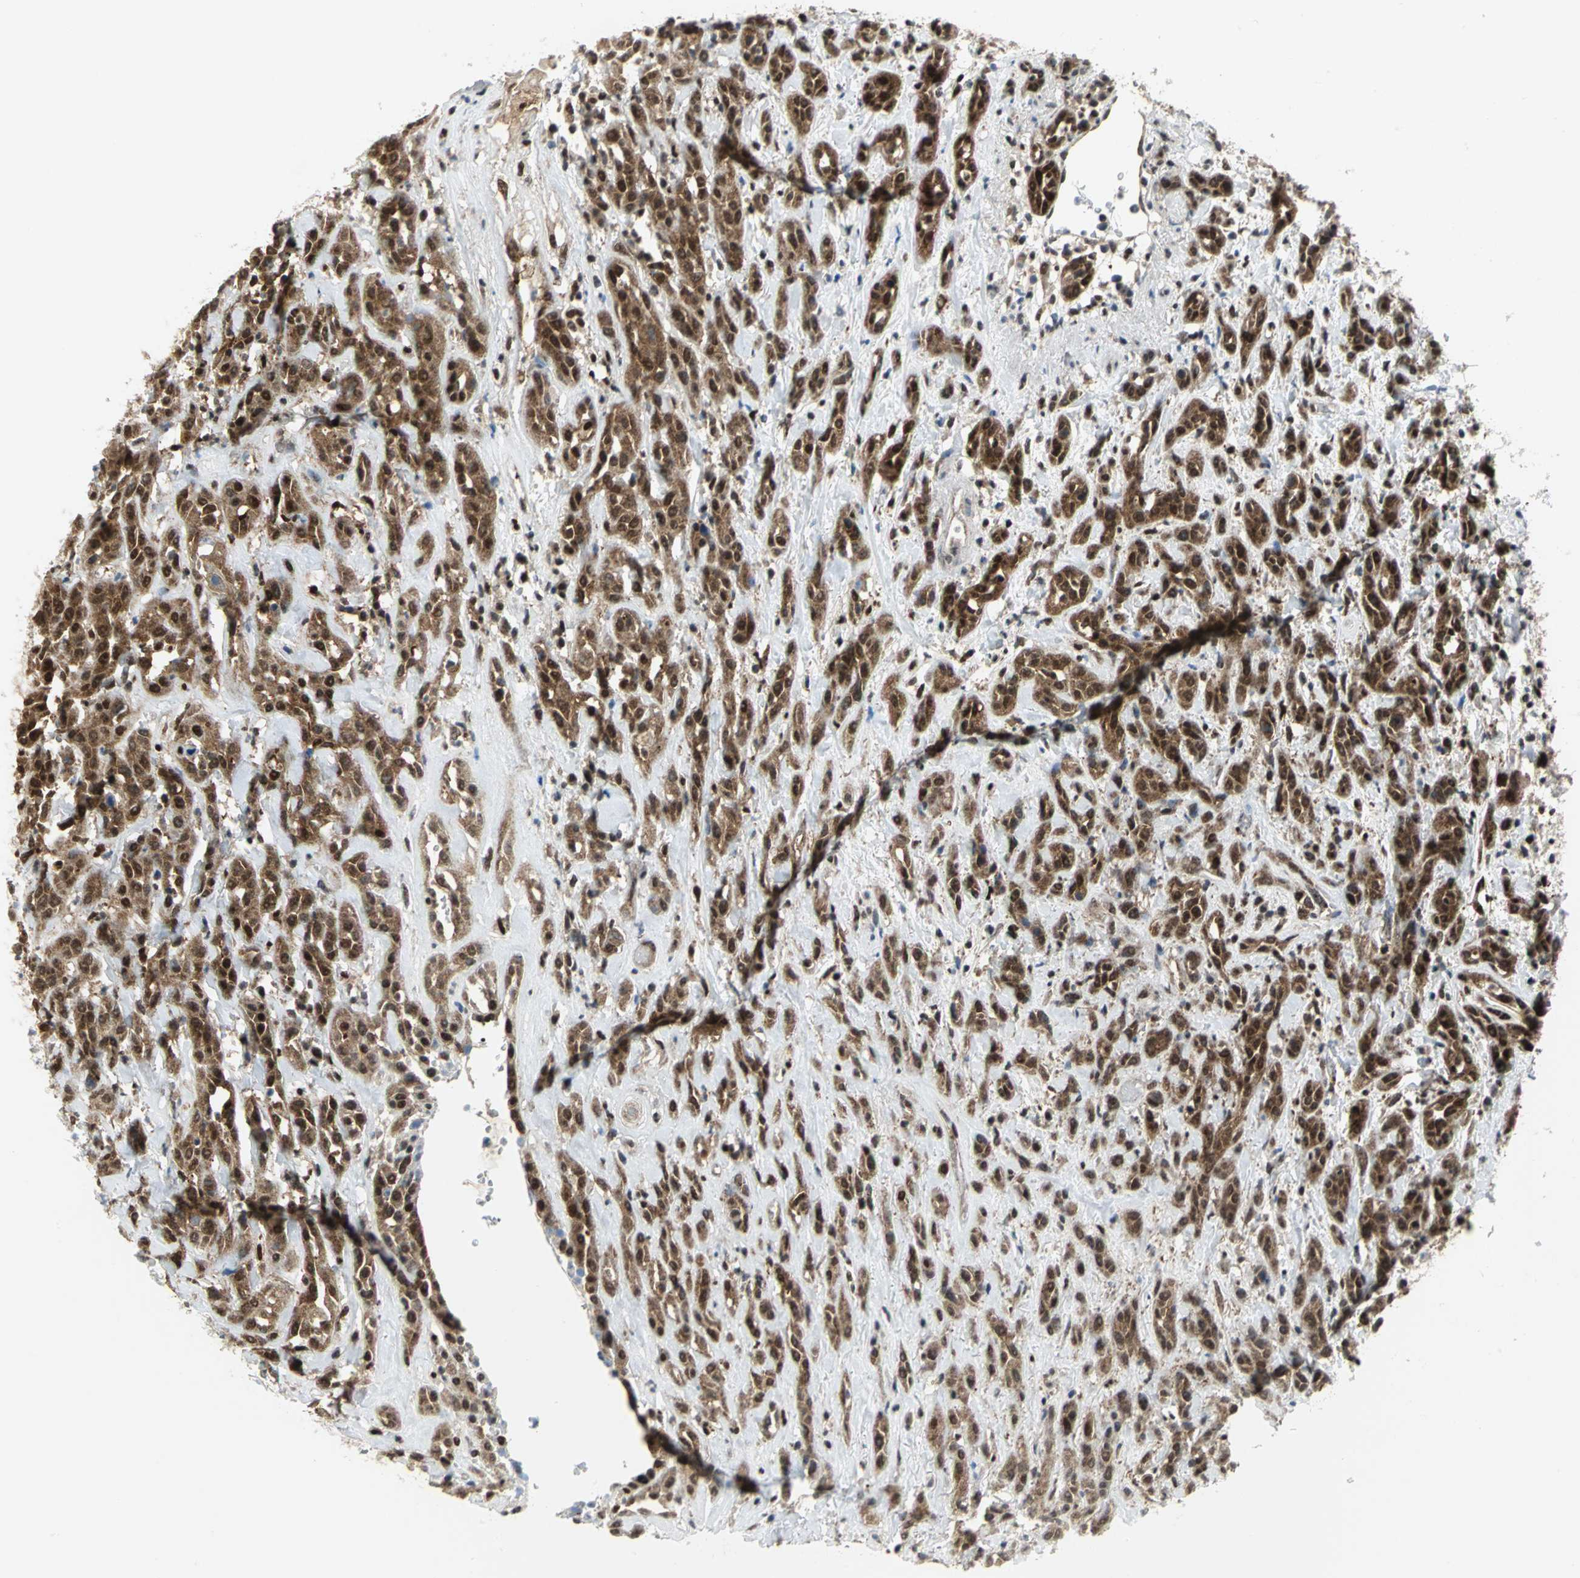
{"staining": {"intensity": "strong", "quantity": ">75%", "location": "nuclear"}, "tissue": "head and neck cancer", "cell_type": "Tumor cells", "image_type": "cancer", "snomed": [{"axis": "morphology", "description": "Squamous cell carcinoma, NOS"}, {"axis": "topography", "description": "Head-Neck"}], "caption": "Head and neck cancer stained for a protein shows strong nuclear positivity in tumor cells.", "gene": "PSMA4", "patient": {"sex": "male", "age": 62}}